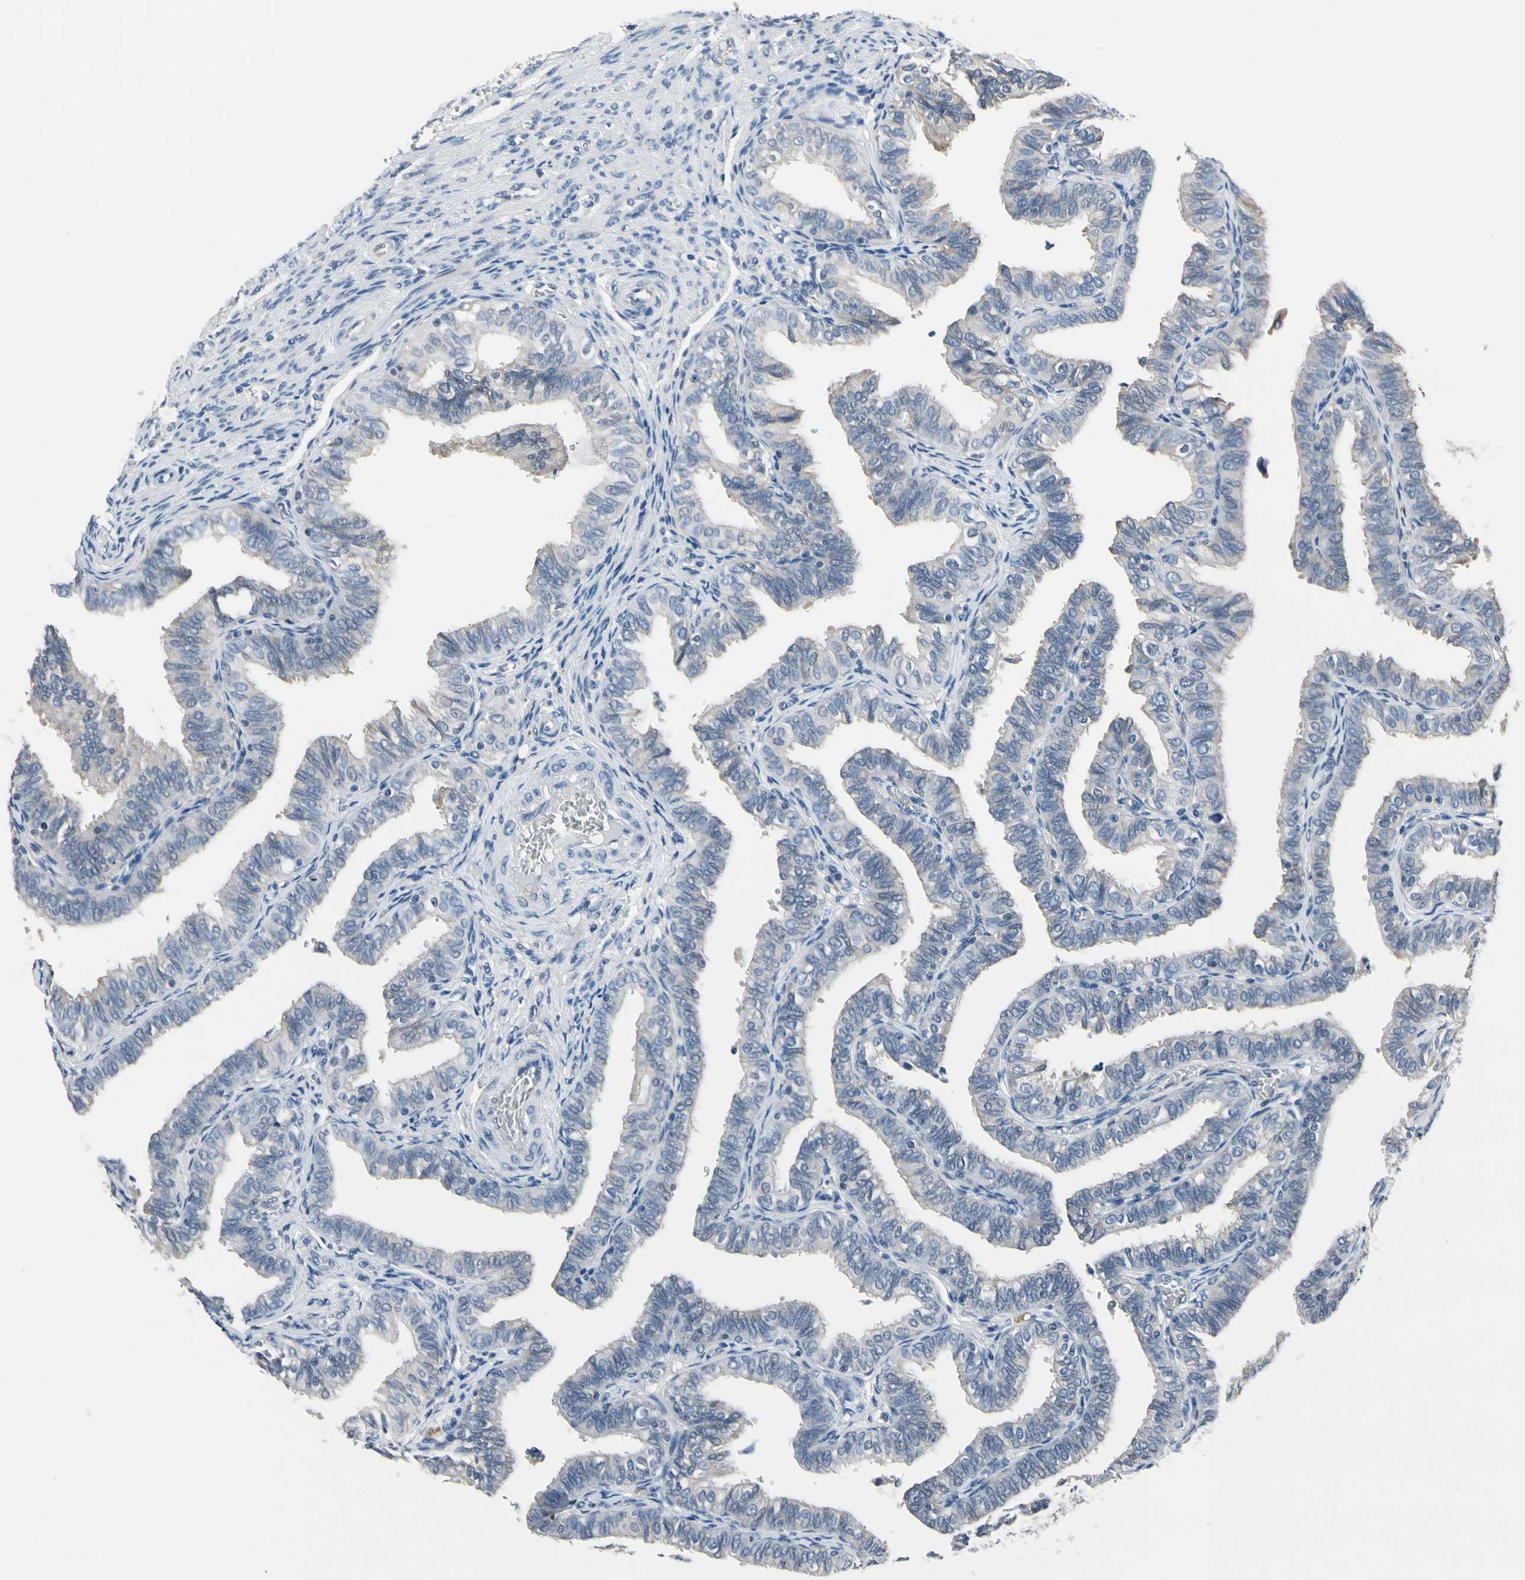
{"staining": {"intensity": "weak", "quantity": "<25%", "location": "cytoplasmic/membranous"}, "tissue": "fallopian tube", "cell_type": "Glandular cells", "image_type": "normal", "snomed": [{"axis": "morphology", "description": "Normal tissue, NOS"}, {"axis": "topography", "description": "Fallopian tube"}], "caption": "A high-resolution photomicrograph shows IHC staining of benign fallopian tube, which shows no significant positivity in glandular cells. (DAB (3,3'-diaminobenzidine) immunohistochemistry visualized using brightfield microscopy, high magnification).", "gene": "SELENOK", "patient": {"sex": "female", "age": 46}}